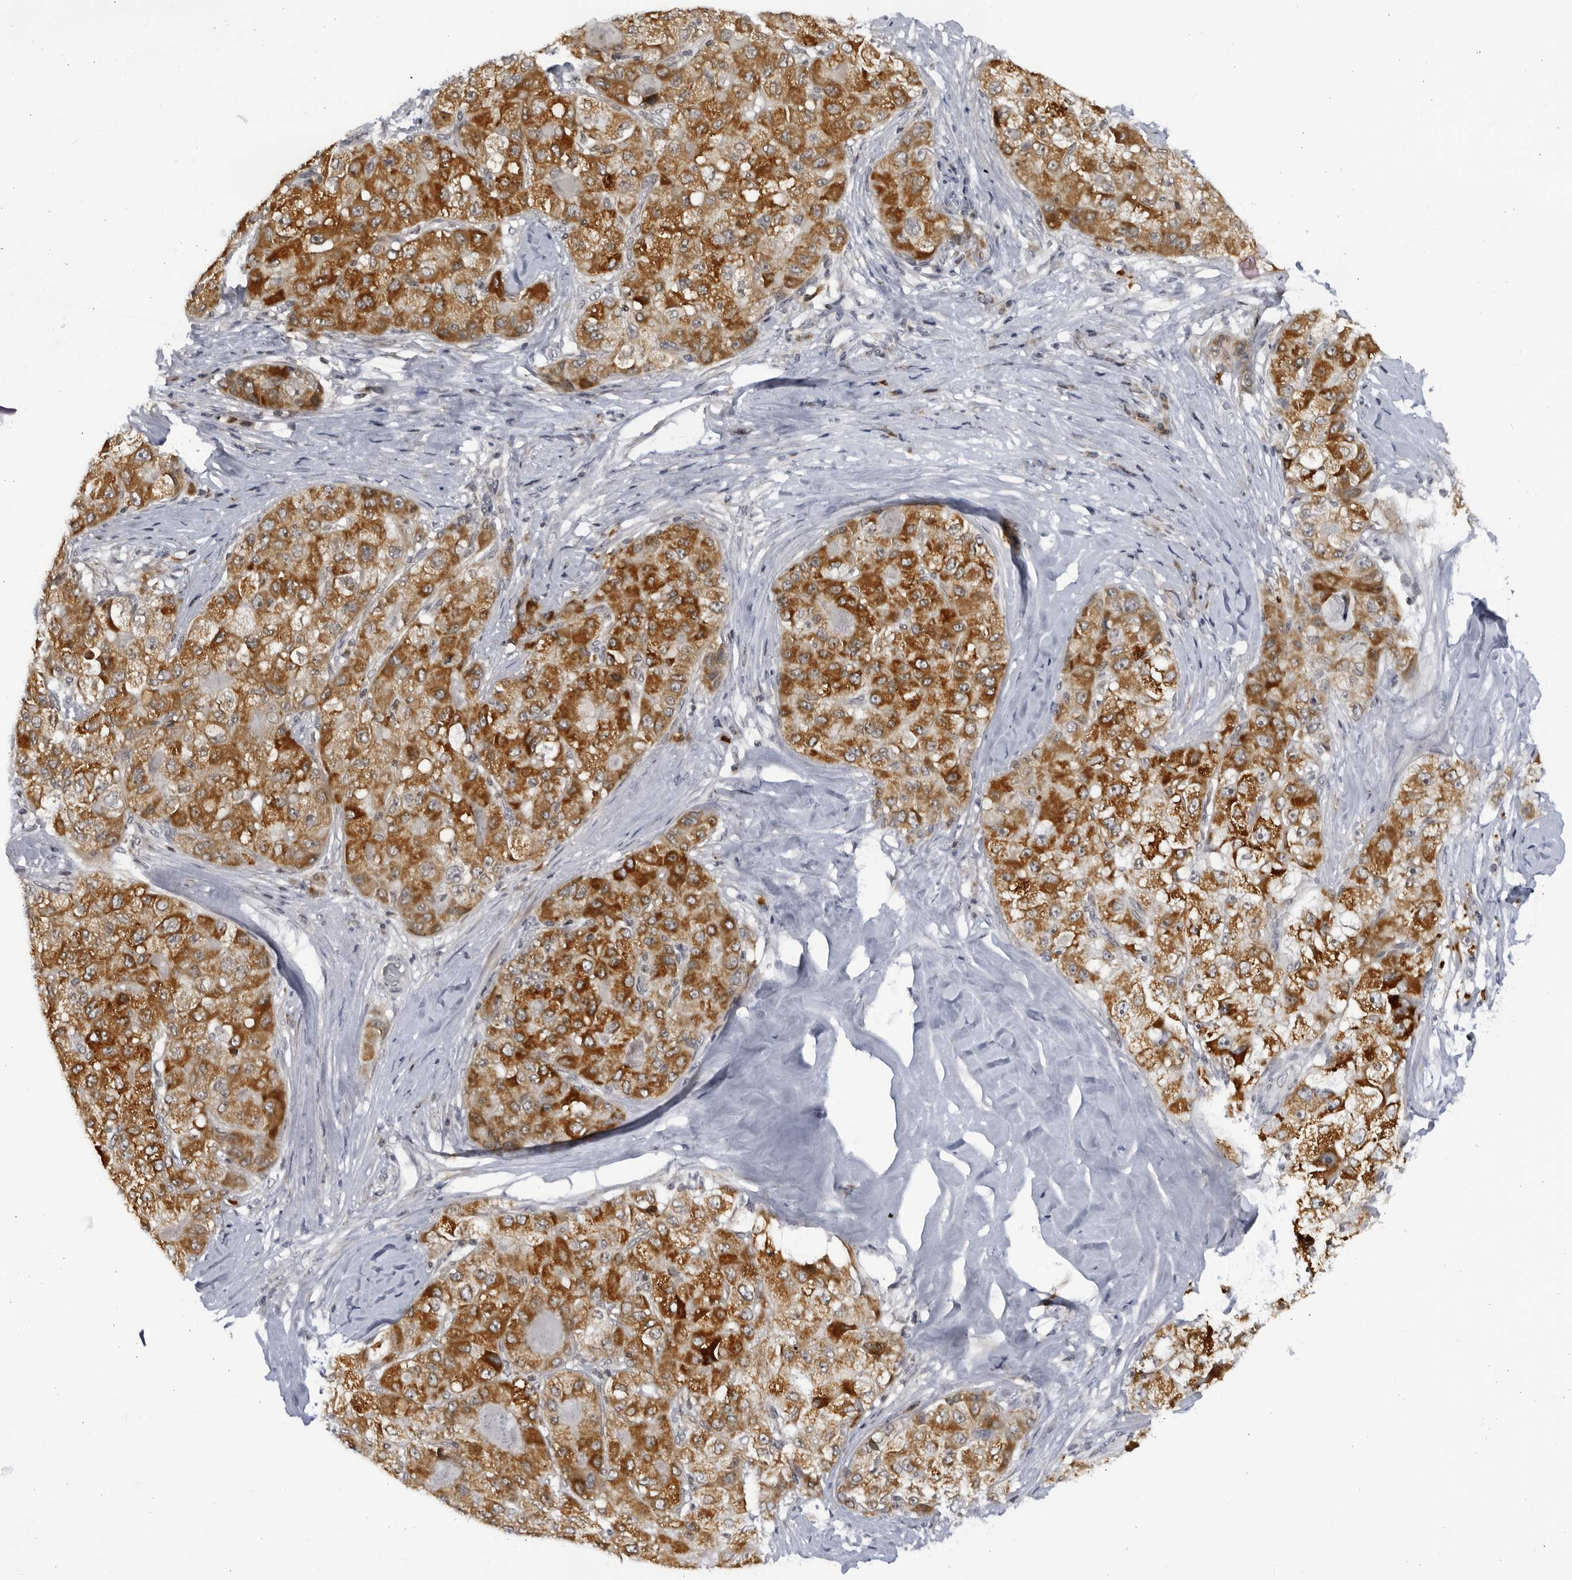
{"staining": {"intensity": "strong", "quantity": ">75%", "location": "cytoplasmic/membranous"}, "tissue": "liver cancer", "cell_type": "Tumor cells", "image_type": "cancer", "snomed": [{"axis": "morphology", "description": "Carcinoma, Hepatocellular, NOS"}, {"axis": "topography", "description": "Liver"}], "caption": "IHC of human hepatocellular carcinoma (liver) demonstrates high levels of strong cytoplasmic/membranous expression in approximately >75% of tumor cells. (DAB IHC with brightfield microscopy, high magnification).", "gene": "SLC25A22", "patient": {"sex": "male", "age": 80}}